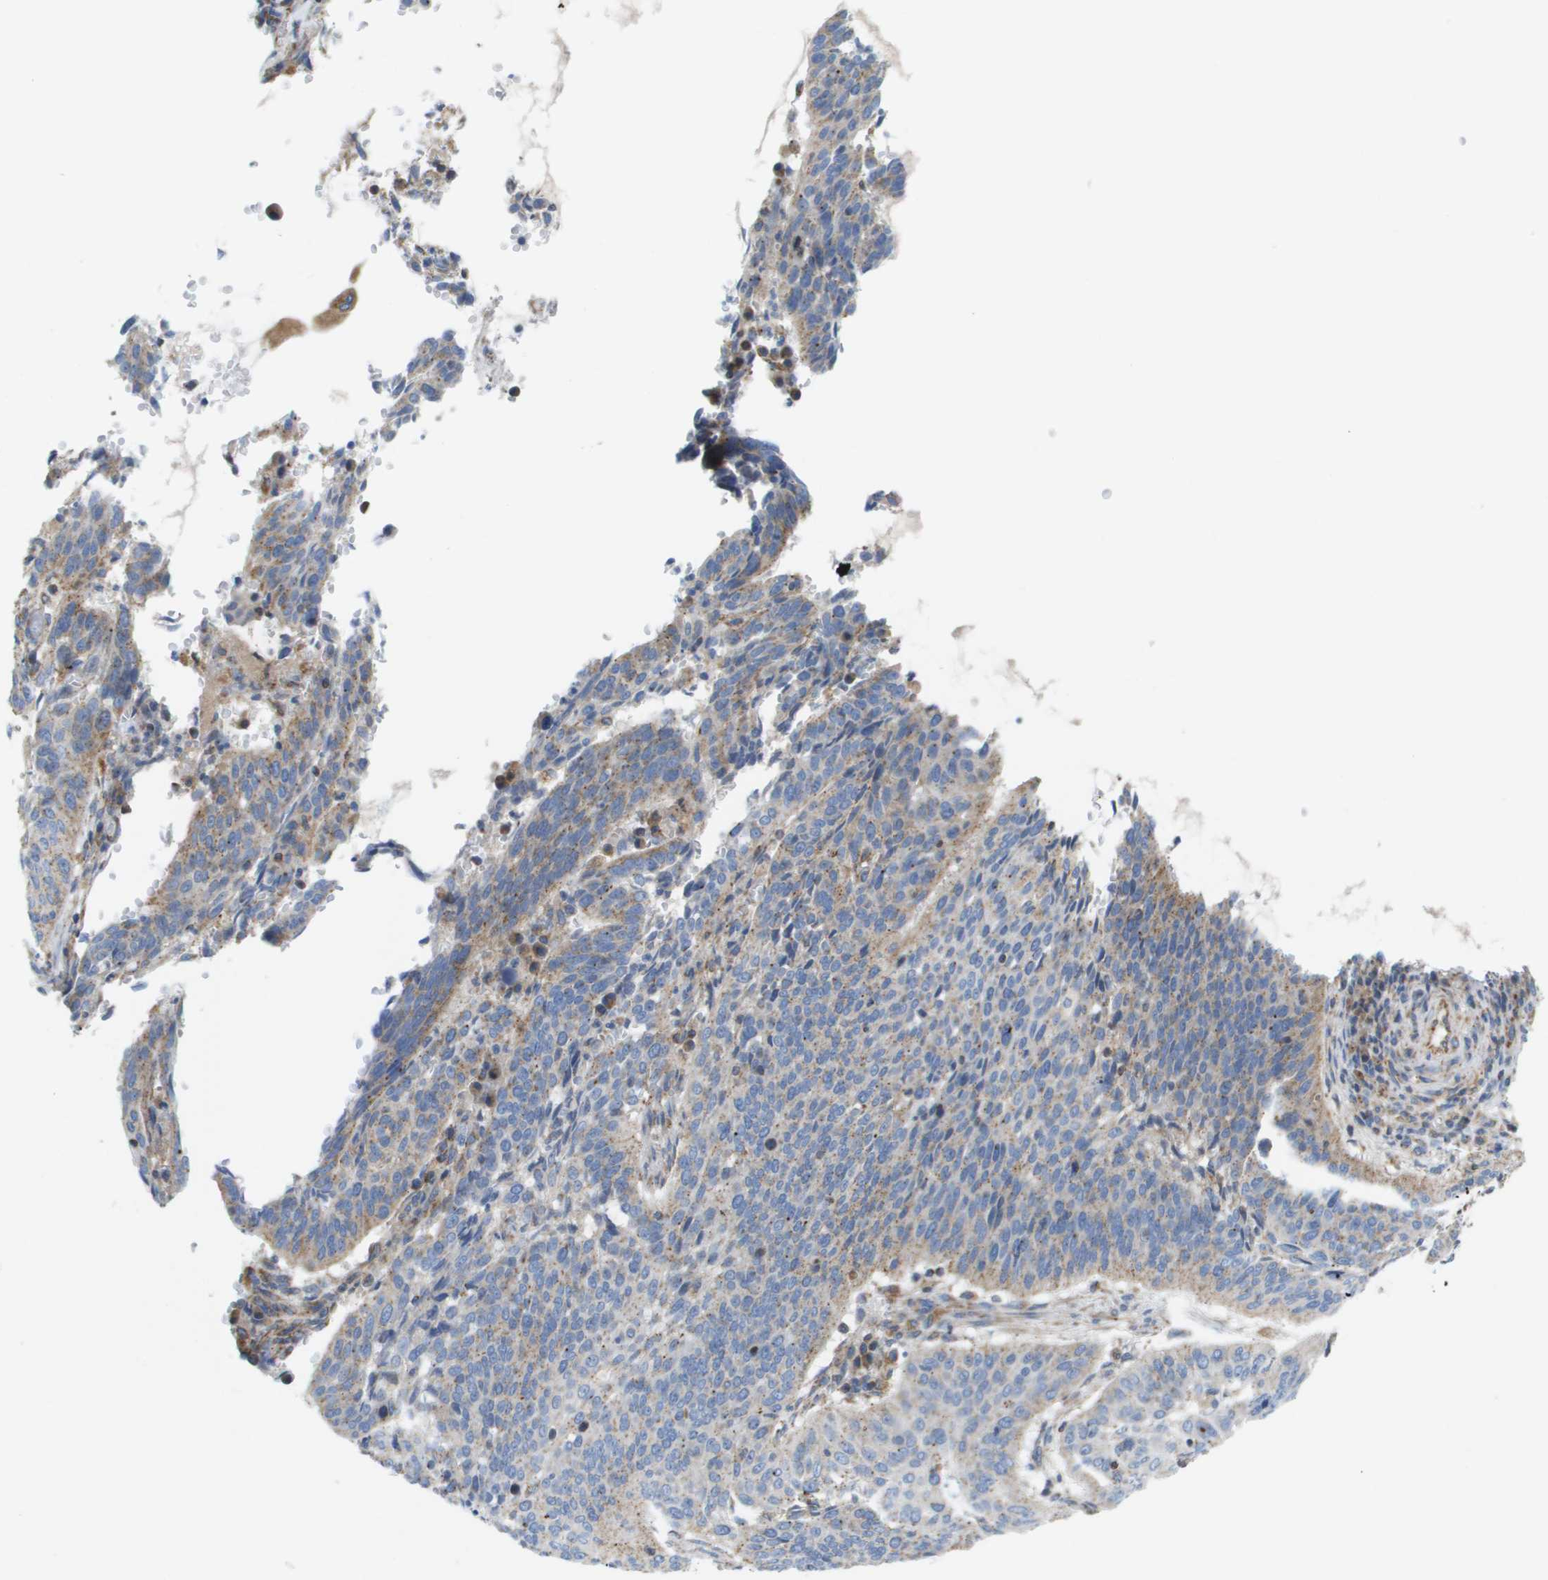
{"staining": {"intensity": "weak", "quantity": "<25%", "location": "cytoplasmic/membranous"}, "tissue": "cervical cancer", "cell_type": "Tumor cells", "image_type": "cancer", "snomed": [{"axis": "morphology", "description": "Normal tissue, NOS"}, {"axis": "morphology", "description": "Squamous cell carcinoma, NOS"}, {"axis": "topography", "description": "Cervix"}], "caption": "The immunohistochemistry (IHC) photomicrograph has no significant expression in tumor cells of squamous cell carcinoma (cervical) tissue.", "gene": "FIS1", "patient": {"sex": "female", "age": 39}}